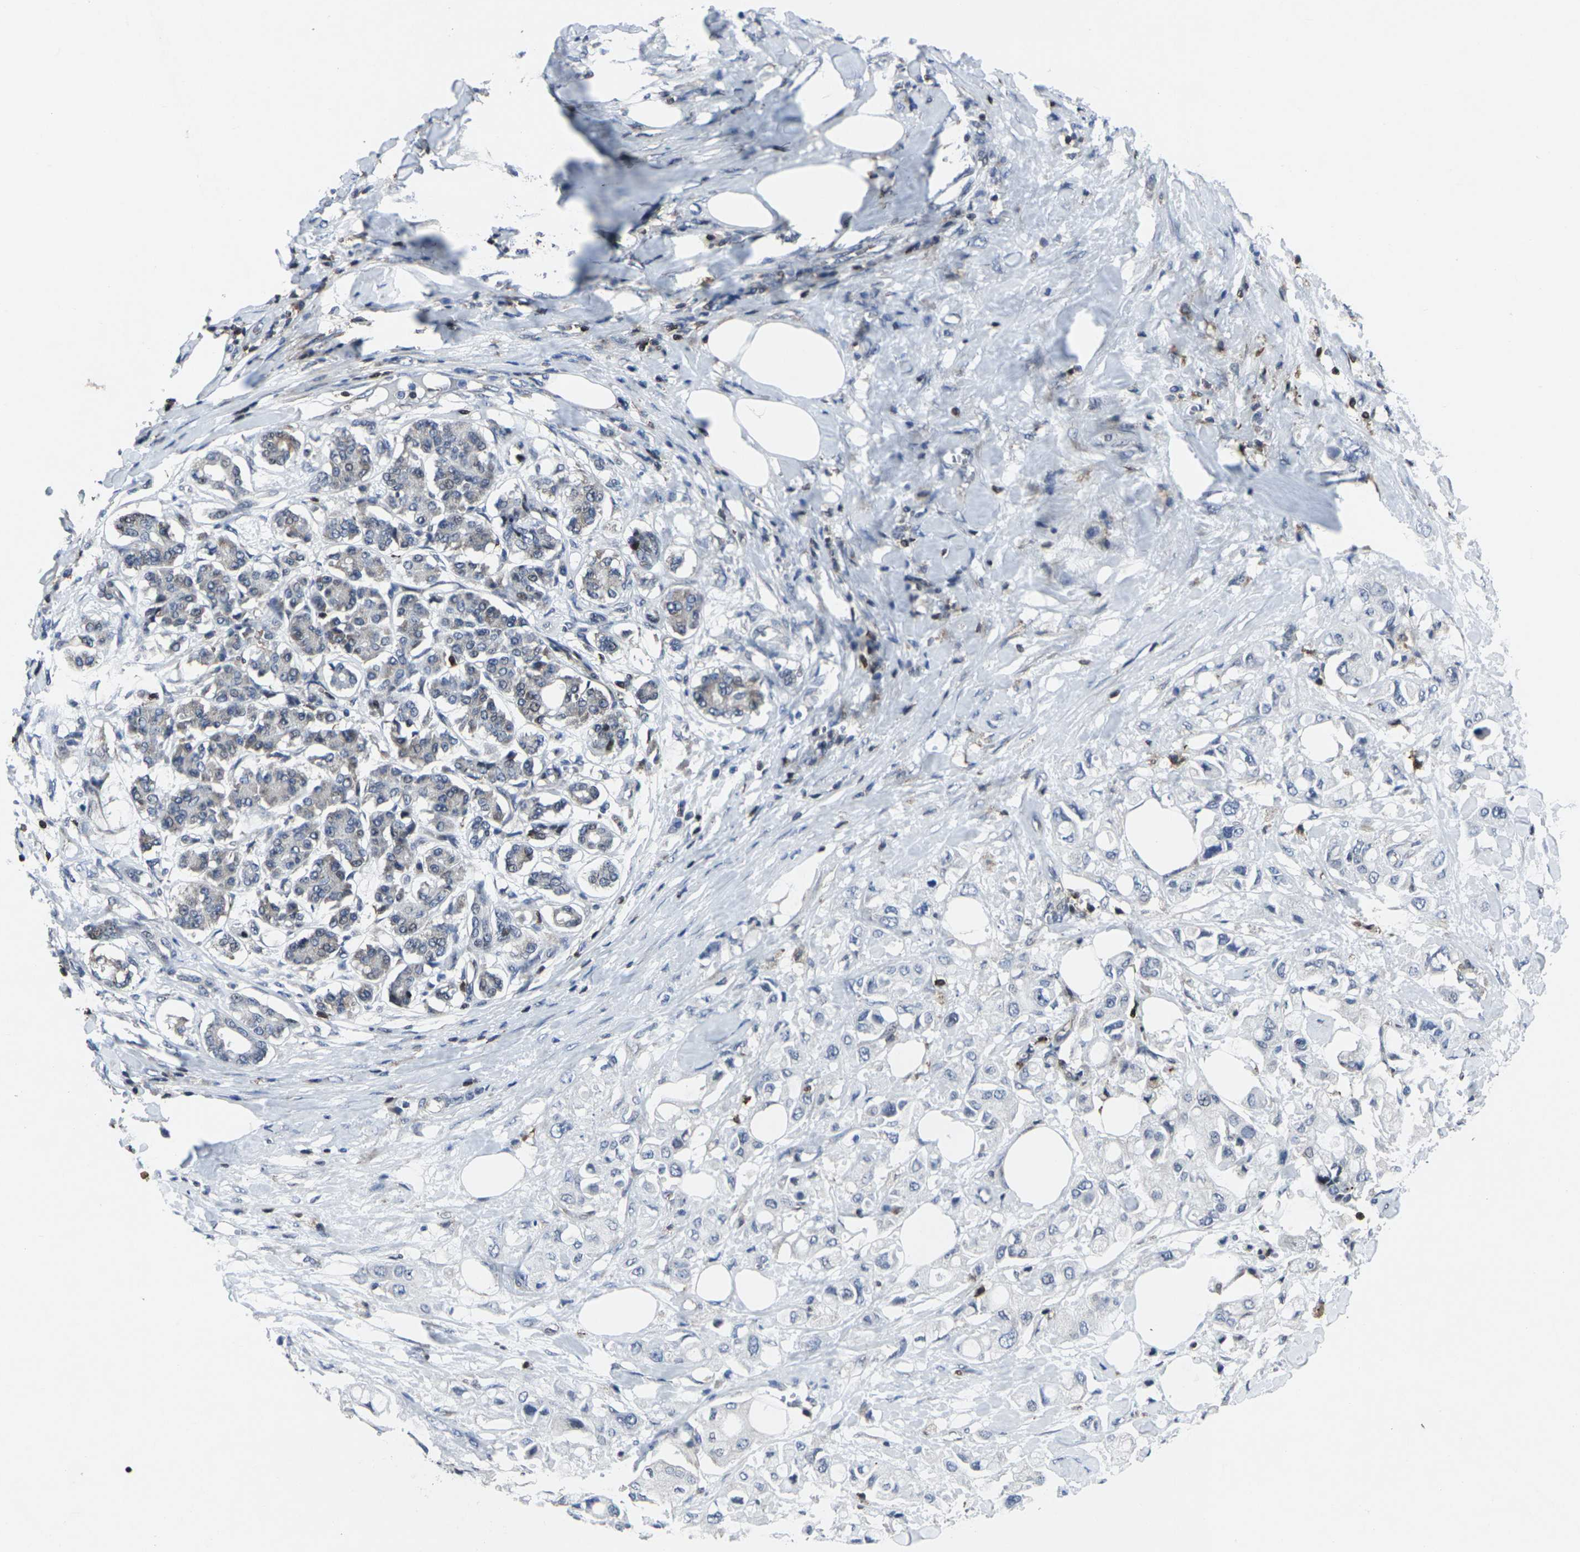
{"staining": {"intensity": "negative", "quantity": "none", "location": "none"}, "tissue": "pancreatic cancer", "cell_type": "Tumor cells", "image_type": "cancer", "snomed": [{"axis": "morphology", "description": "Adenocarcinoma, NOS"}, {"axis": "topography", "description": "Pancreas"}], "caption": "Immunohistochemical staining of human adenocarcinoma (pancreatic) exhibits no significant staining in tumor cells.", "gene": "STAT4", "patient": {"sex": "female", "age": 56}}